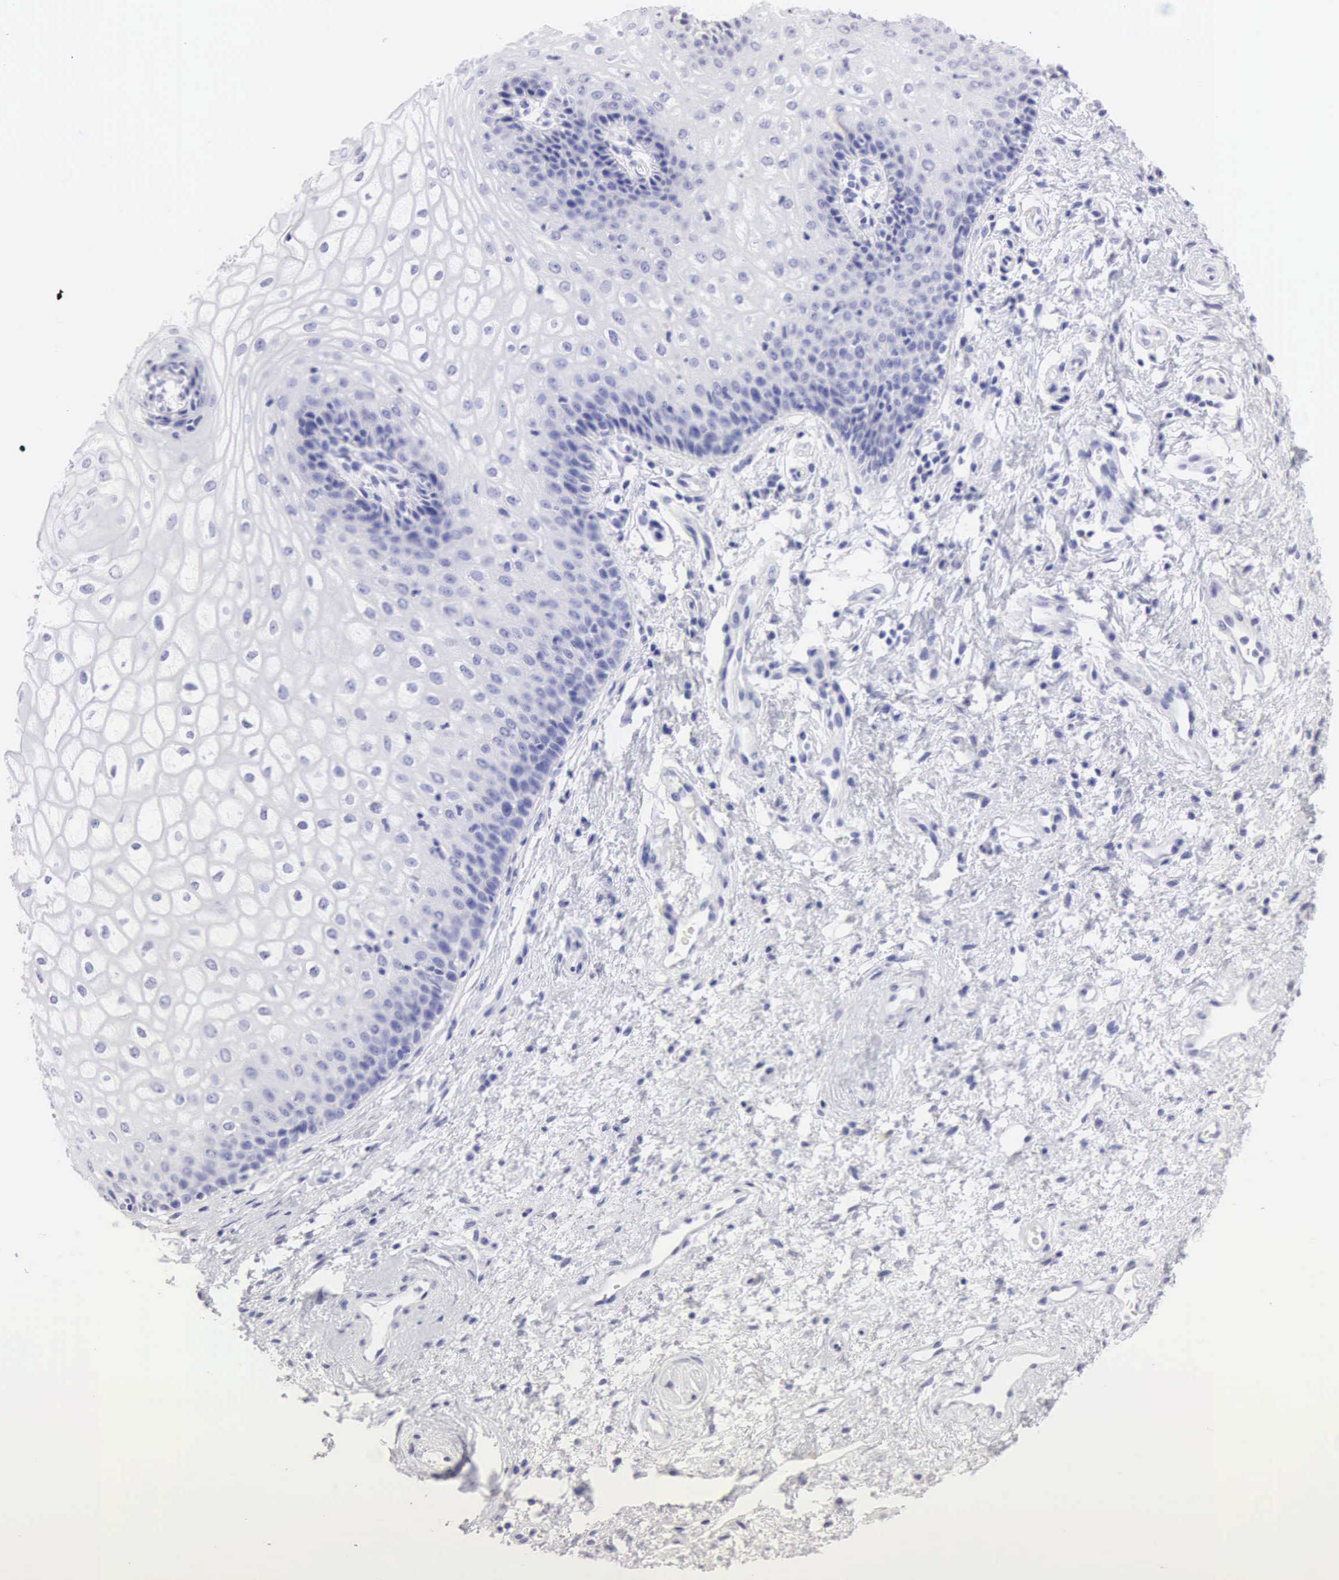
{"staining": {"intensity": "negative", "quantity": "none", "location": "none"}, "tissue": "vagina", "cell_type": "Squamous epithelial cells", "image_type": "normal", "snomed": [{"axis": "morphology", "description": "Normal tissue, NOS"}, {"axis": "topography", "description": "Vagina"}], "caption": "There is no significant expression in squamous epithelial cells of vagina. (DAB immunohistochemistry visualized using brightfield microscopy, high magnification).", "gene": "CDKN2A", "patient": {"sex": "female", "age": 34}}